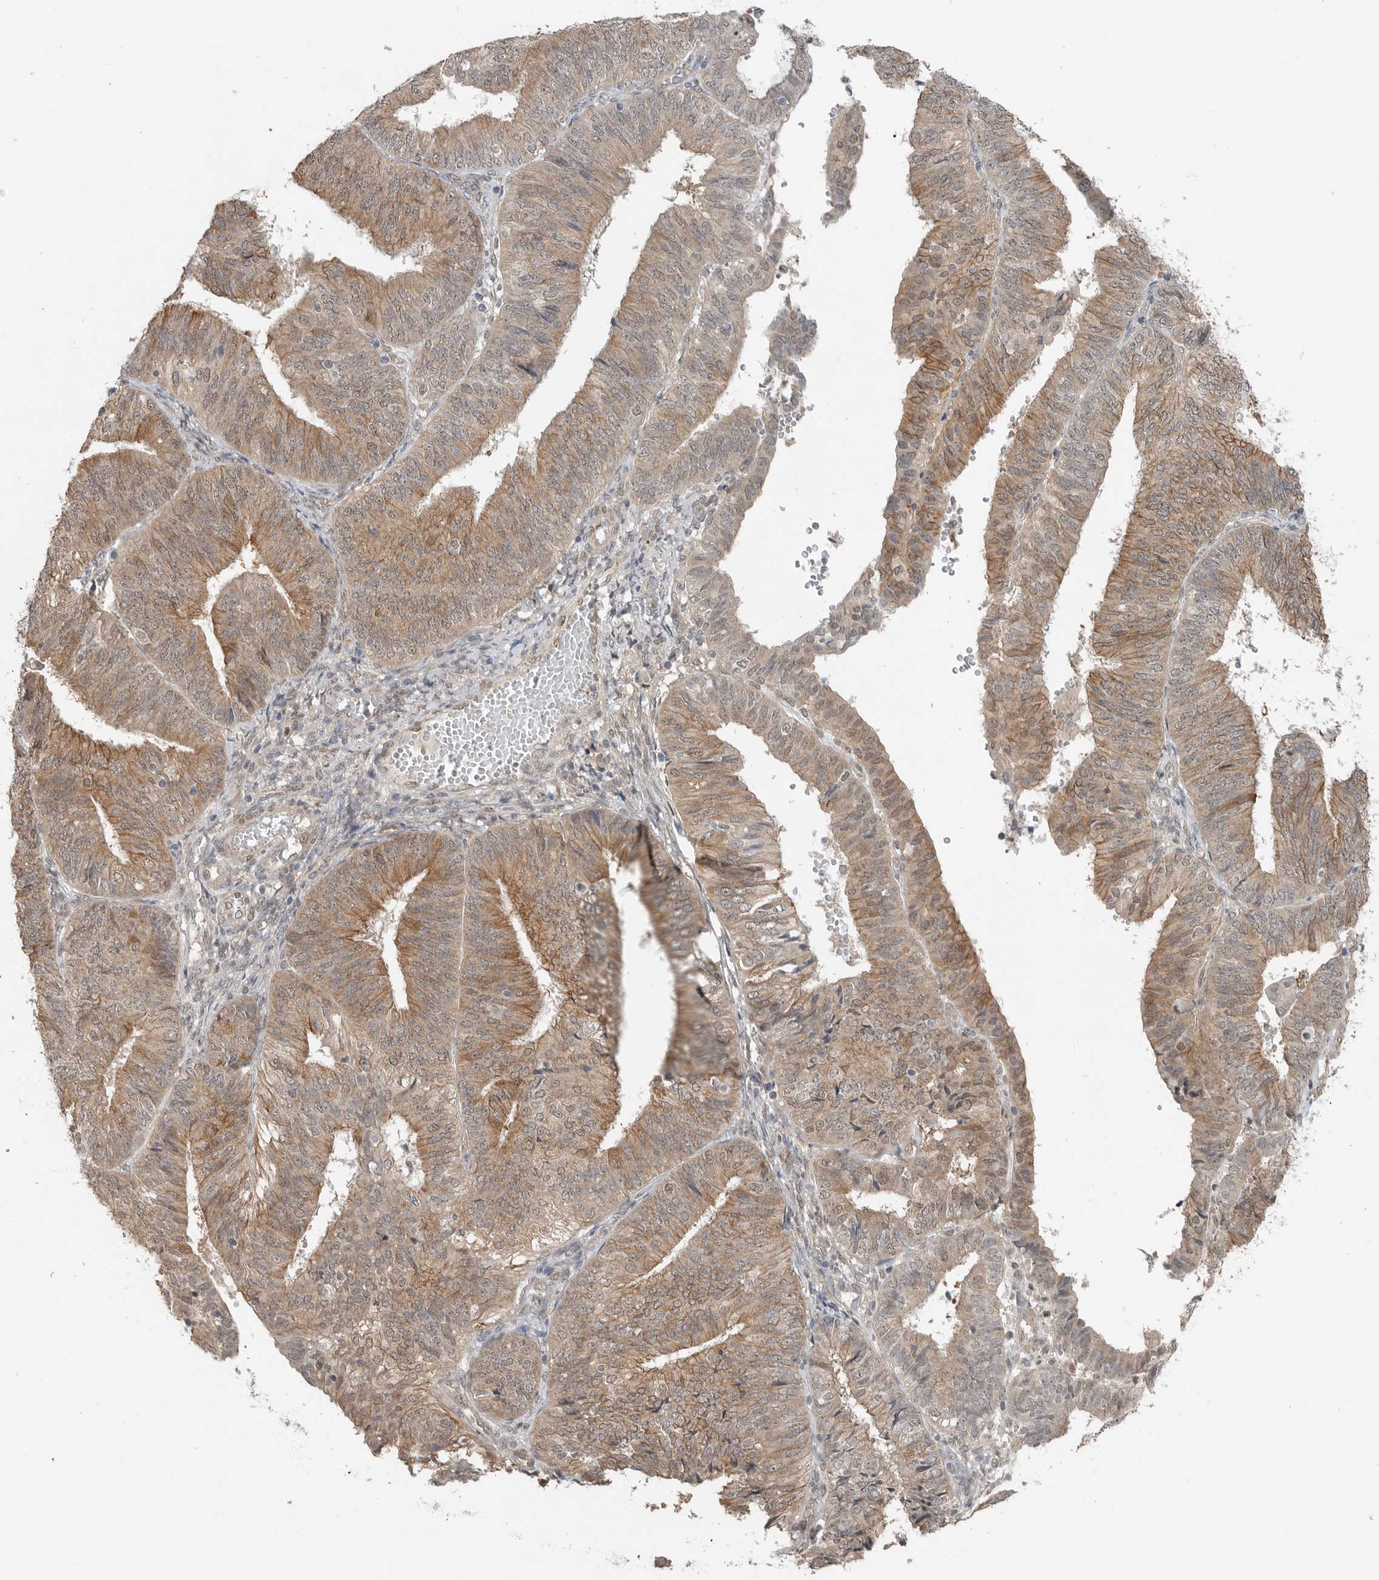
{"staining": {"intensity": "weak", "quantity": ">75%", "location": "cytoplasmic/membranous"}, "tissue": "endometrial cancer", "cell_type": "Tumor cells", "image_type": "cancer", "snomed": [{"axis": "morphology", "description": "Adenocarcinoma, NOS"}, {"axis": "topography", "description": "Endometrium"}], "caption": "Weak cytoplasmic/membranous expression is present in about >75% of tumor cells in endometrial adenocarcinoma.", "gene": "MFAP3L", "patient": {"sex": "female", "age": 58}}